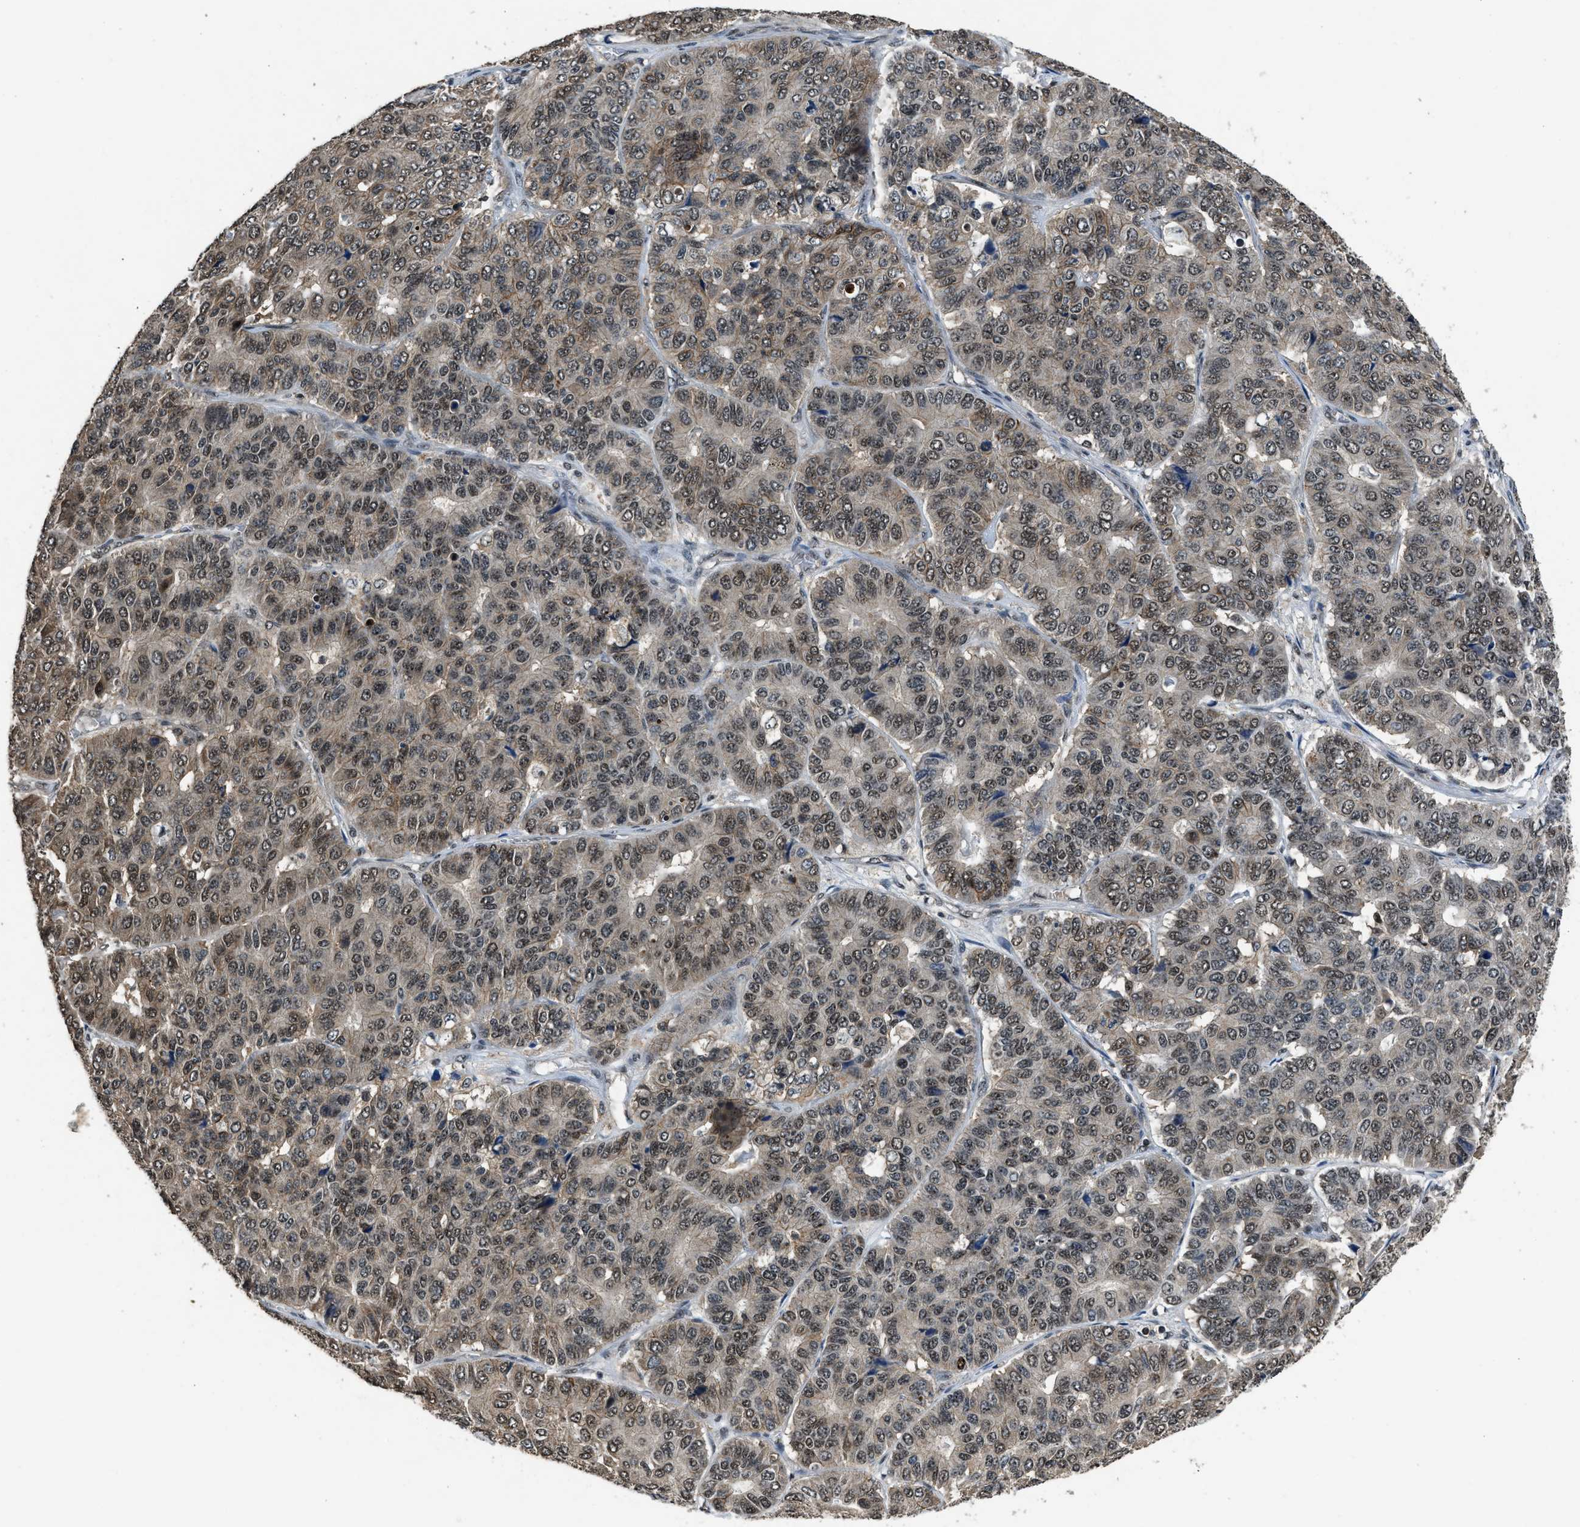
{"staining": {"intensity": "moderate", "quantity": ">75%", "location": "nuclear"}, "tissue": "pancreatic cancer", "cell_type": "Tumor cells", "image_type": "cancer", "snomed": [{"axis": "morphology", "description": "Adenocarcinoma, NOS"}, {"axis": "topography", "description": "Pancreas"}], "caption": "Tumor cells display medium levels of moderate nuclear positivity in approximately >75% of cells in pancreatic cancer (adenocarcinoma).", "gene": "SLC15A4", "patient": {"sex": "male", "age": 50}}